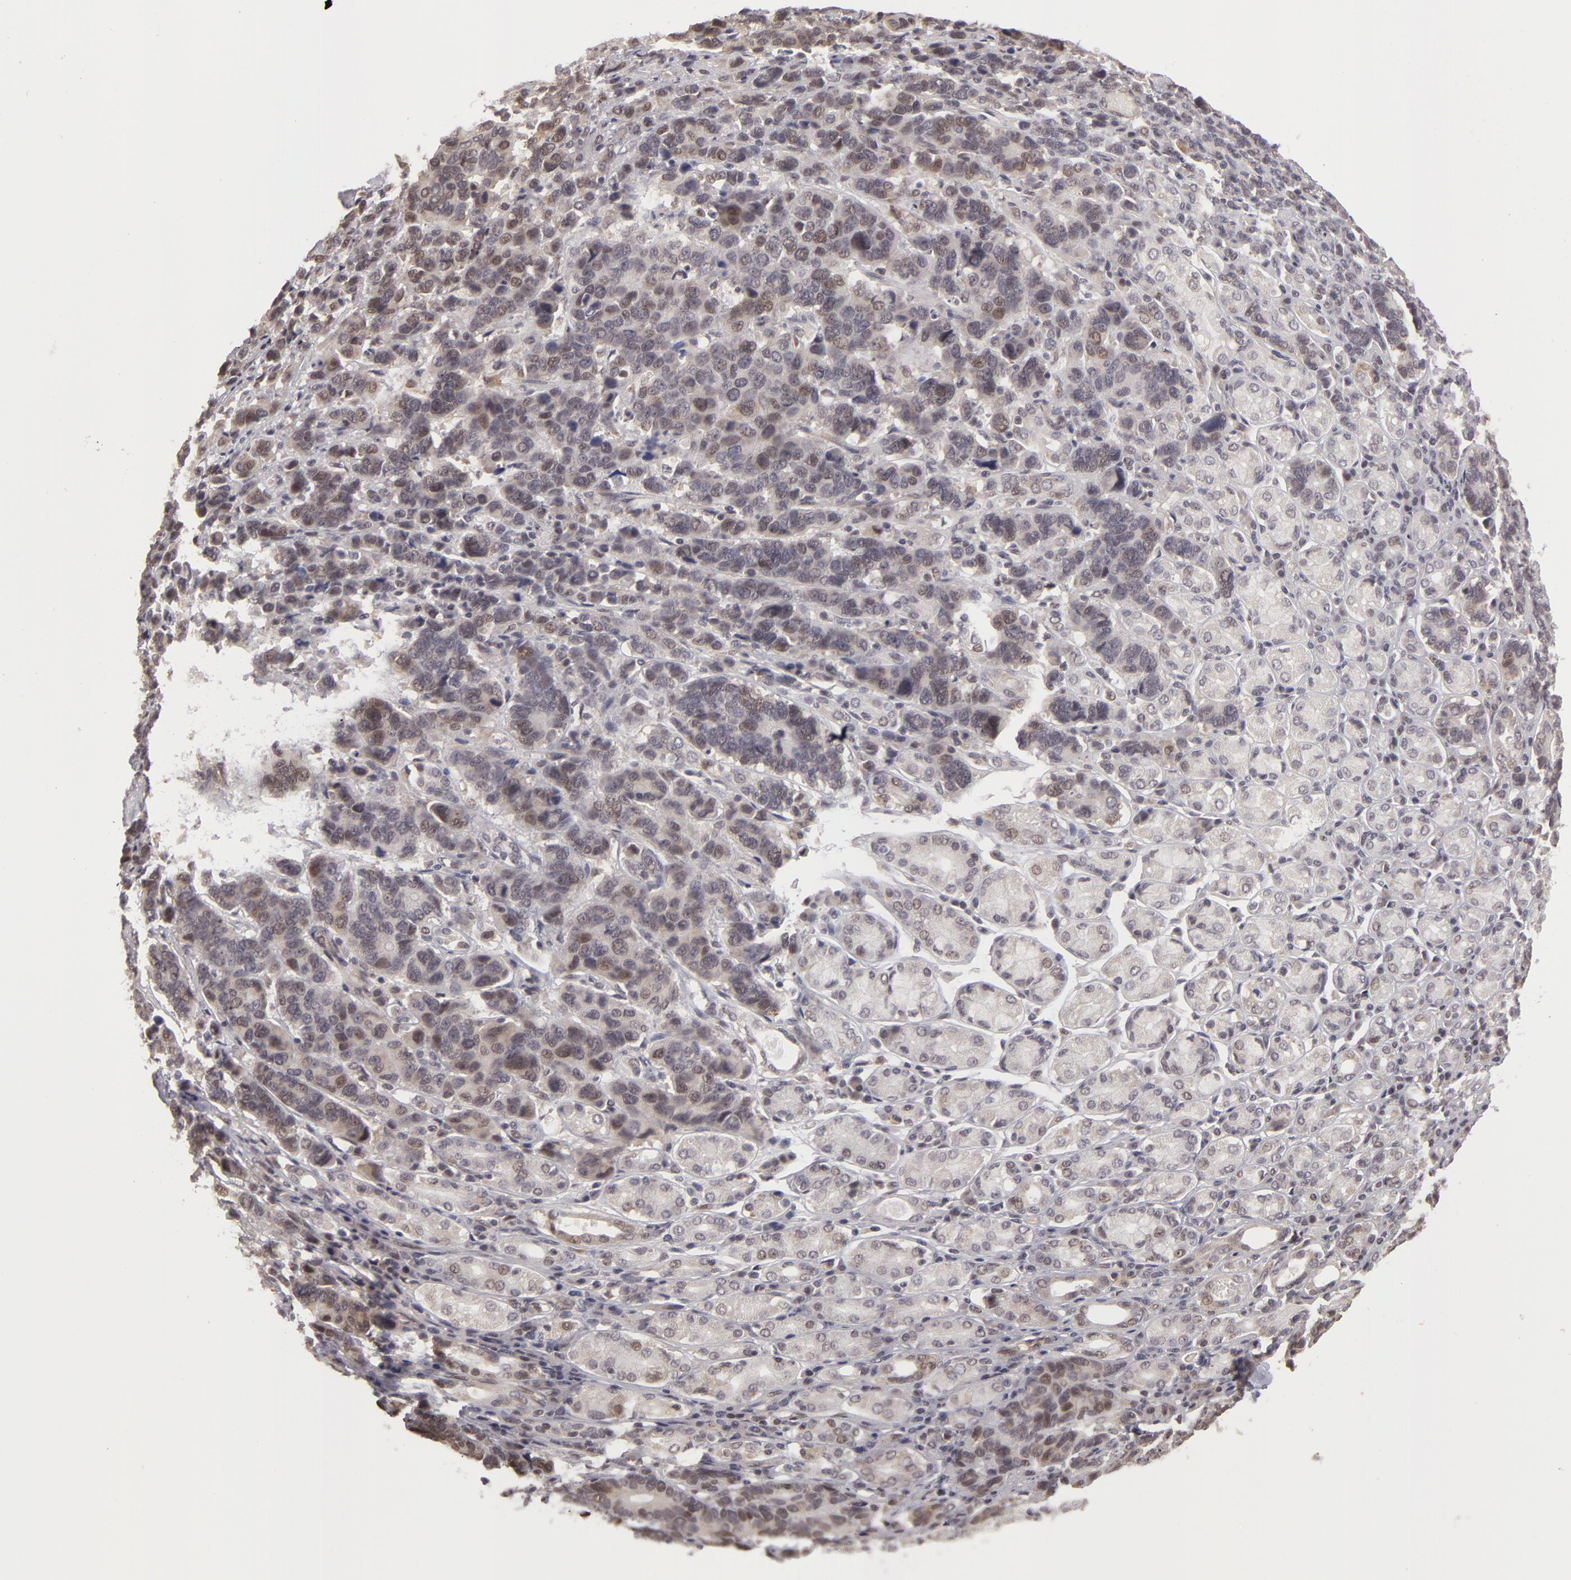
{"staining": {"intensity": "weak", "quantity": "<25%", "location": "nuclear"}, "tissue": "stomach cancer", "cell_type": "Tumor cells", "image_type": "cancer", "snomed": [{"axis": "morphology", "description": "Adenocarcinoma, NOS"}, {"axis": "topography", "description": "Stomach, upper"}], "caption": "This is an IHC histopathology image of adenocarcinoma (stomach). There is no staining in tumor cells.", "gene": "ZNF133", "patient": {"sex": "male", "age": 71}}